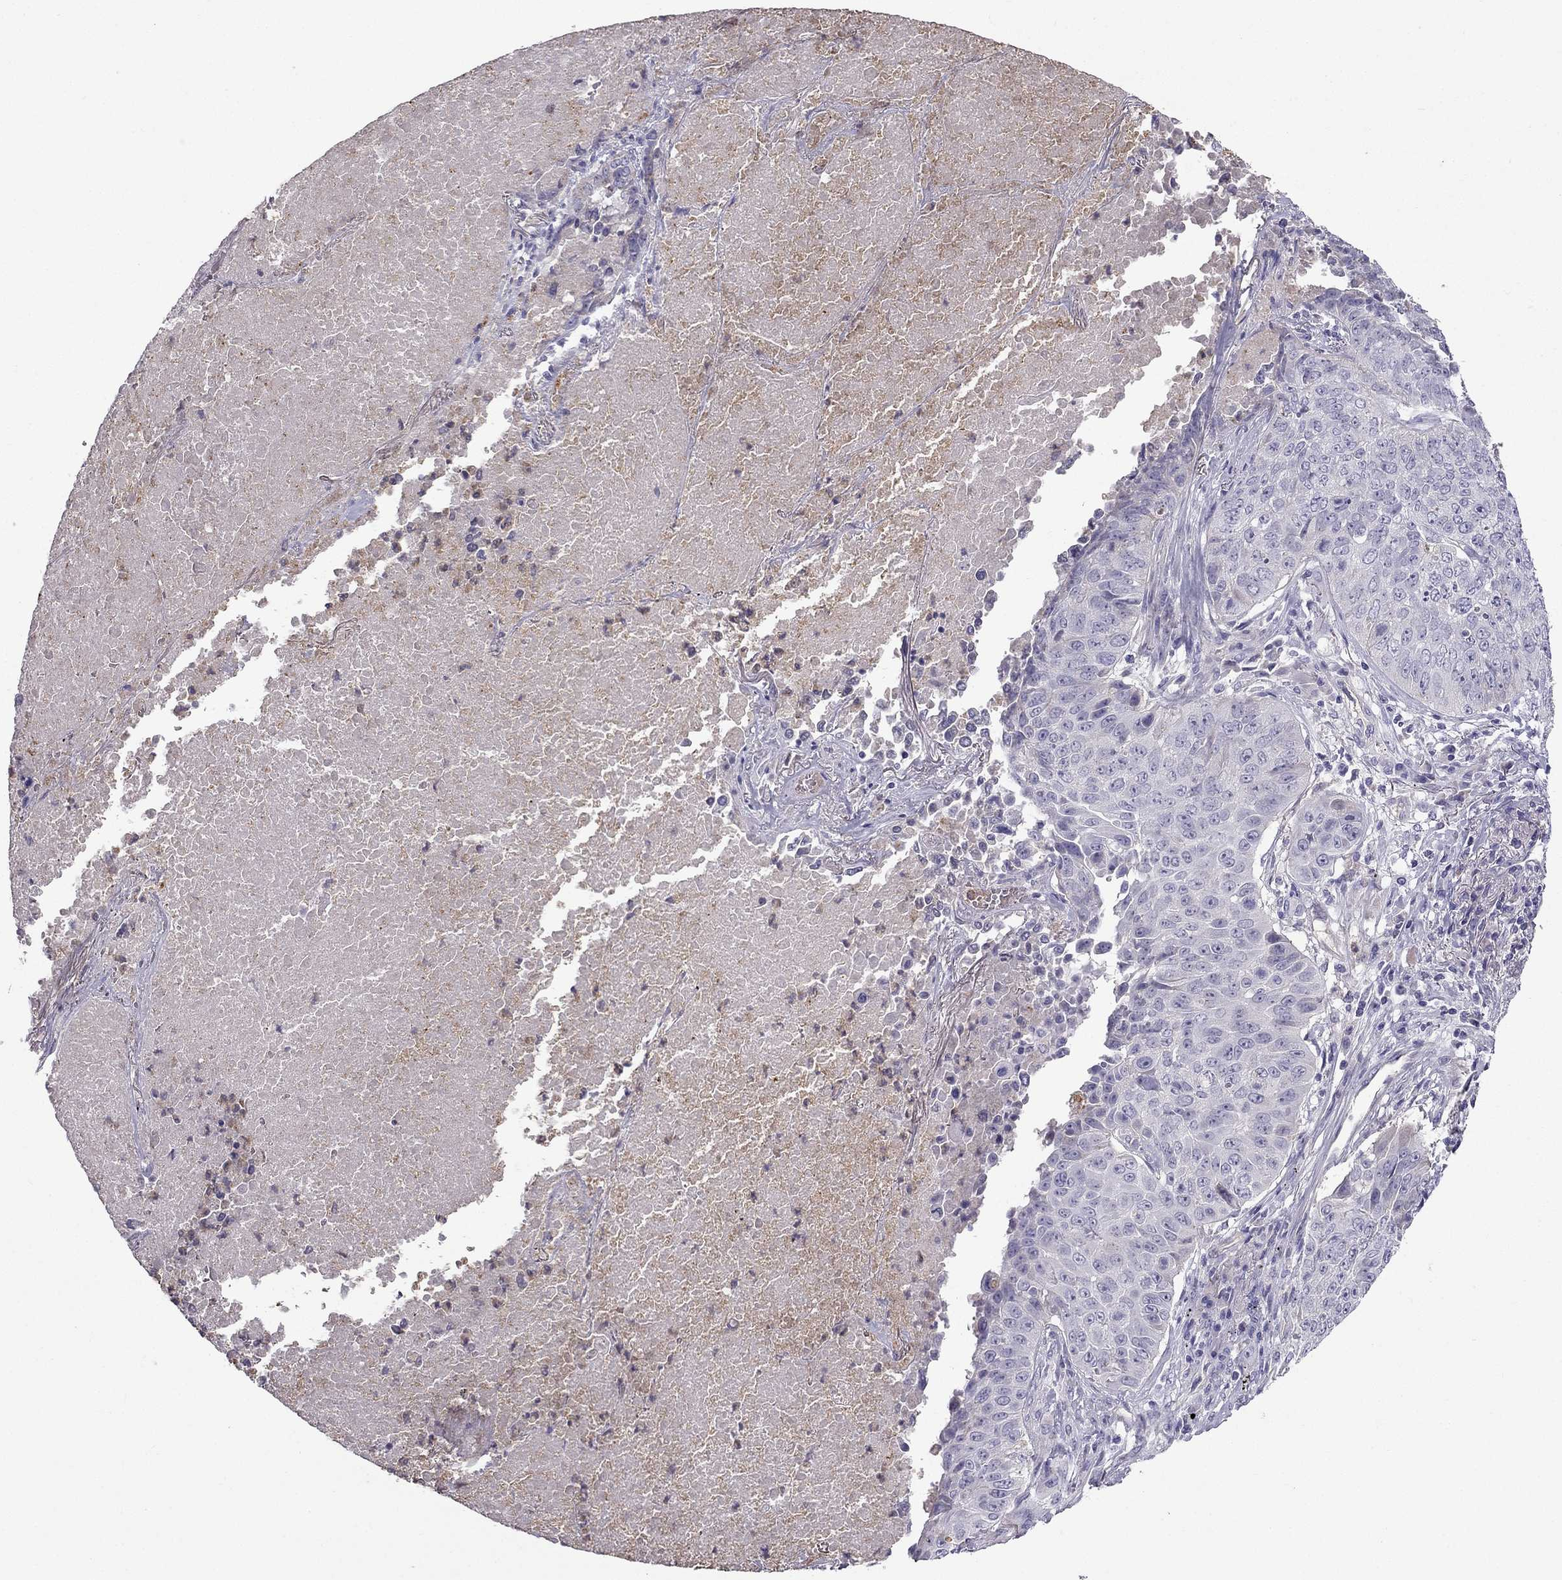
{"staining": {"intensity": "negative", "quantity": "none", "location": "none"}, "tissue": "lung cancer", "cell_type": "Tumor cells", "image_type": "cancer", "snomed": [{"axis": "morphology", "description": "Normal tissue, NOS"}, {"axis": "morphology", "description": "Squamous cell carcinoma, NOS"}, {"axis": "topography", "description": "Bronchus"}, {"axis": "topography", "description": "Lung"}], "caption": "Micrograph shows no significant protein positivity in tumor cells of lung squamous cell carcinoma.", "gene": "STOML3", "patient": {"sex": "male", "age": 64}}